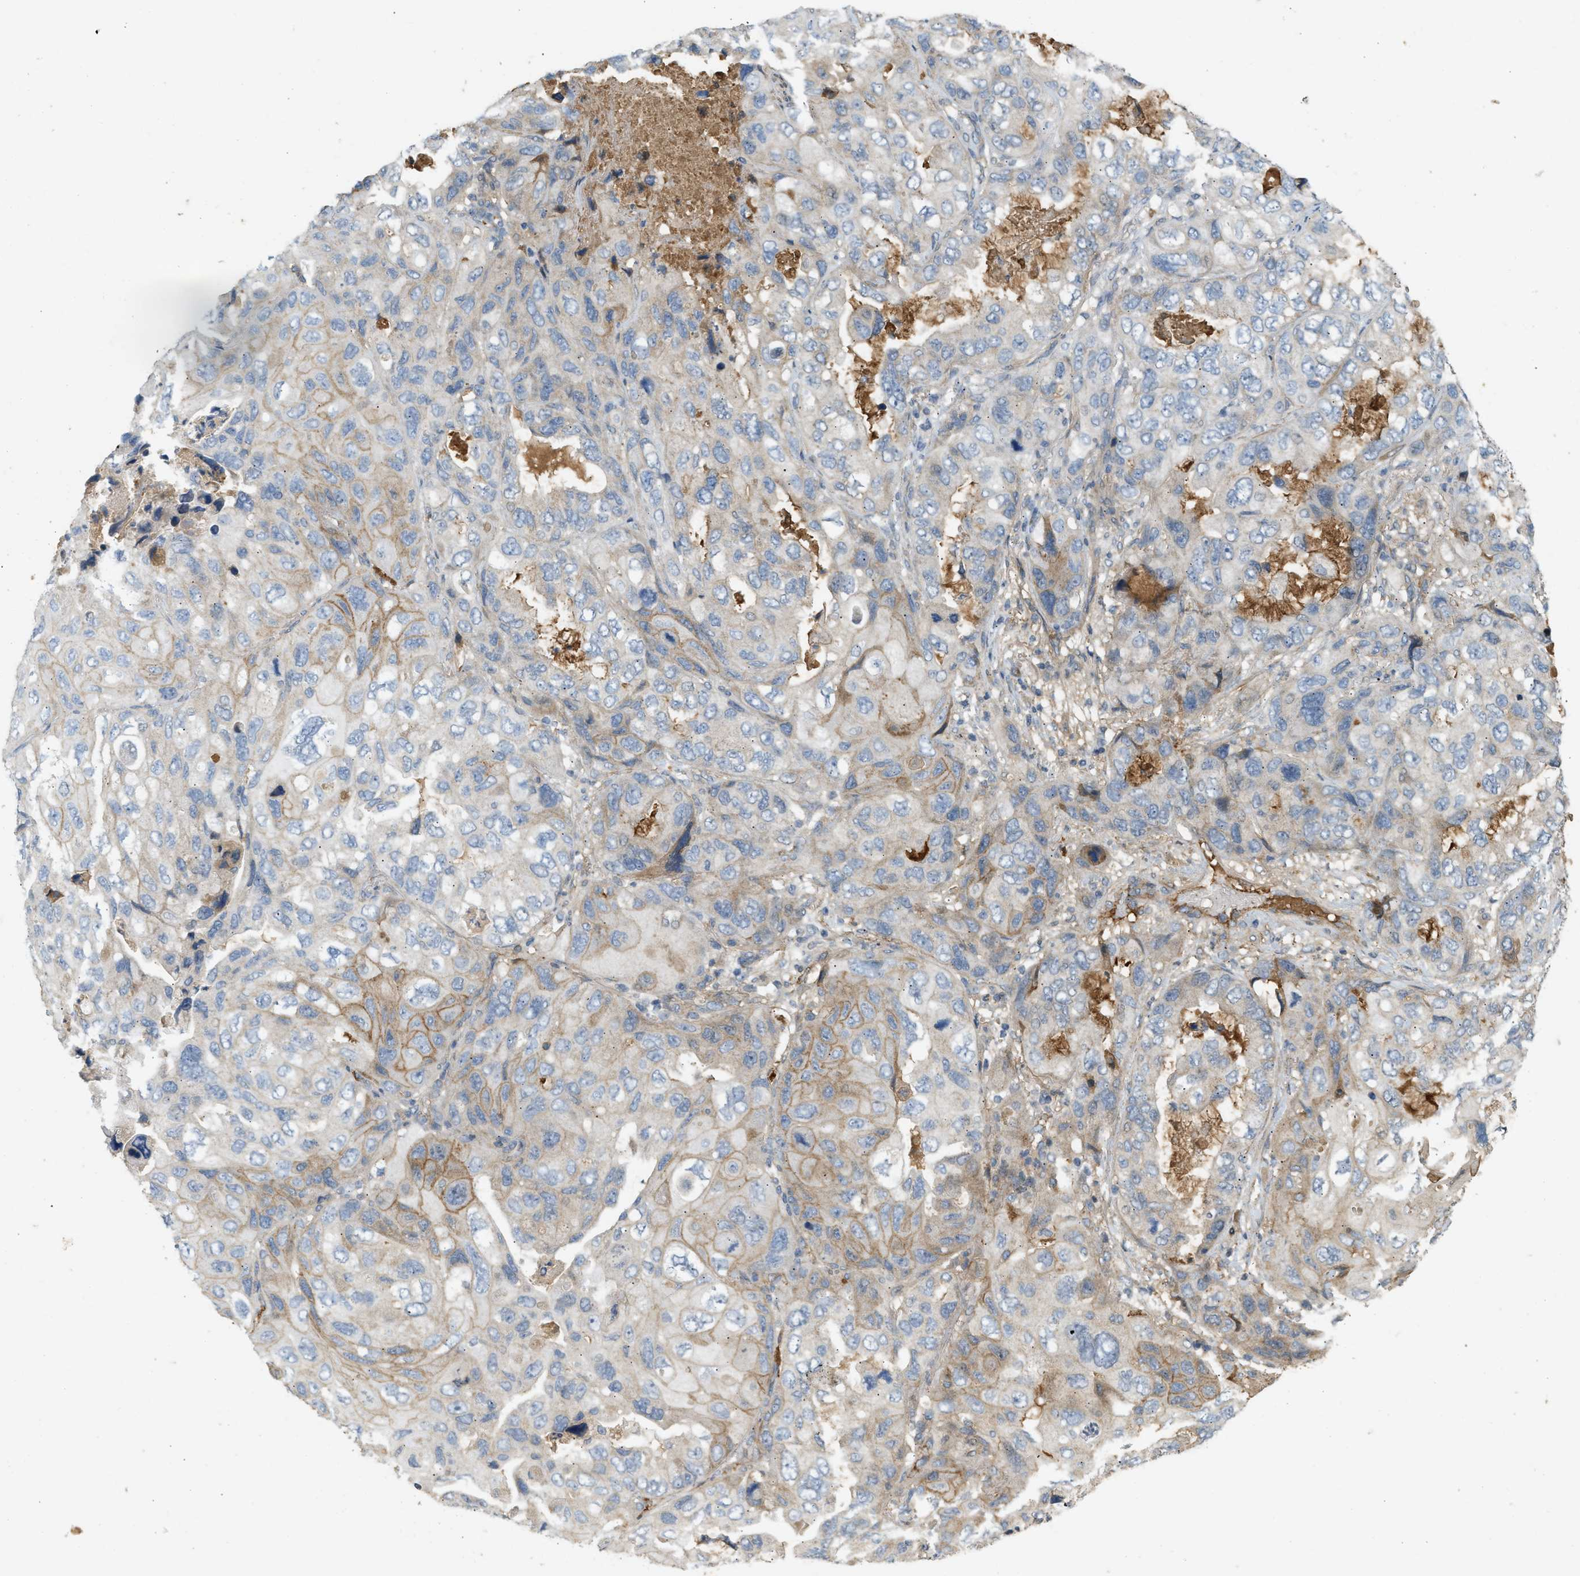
{"staining": {"intensity": "moderate", "quantity": "<25%", "location": "cytoplasmic/membranous"}, "tissue": "lung cancer", "cell_type": "Tumor cells", "image_type": "cancer", "snomed": [{"axis": "morphology", "description": "Squamous cell carcinoma, NOS"}, {"axis": "topography", "description": "Lung"}], "caption": "Moderate cytoplasmic/membranous expression is appreciated in approximately <25% of tumor cells in lung cancer (squamous cell carcinoma).", "gene": "F8", "patient": {"sex": "female", "age": 73}}